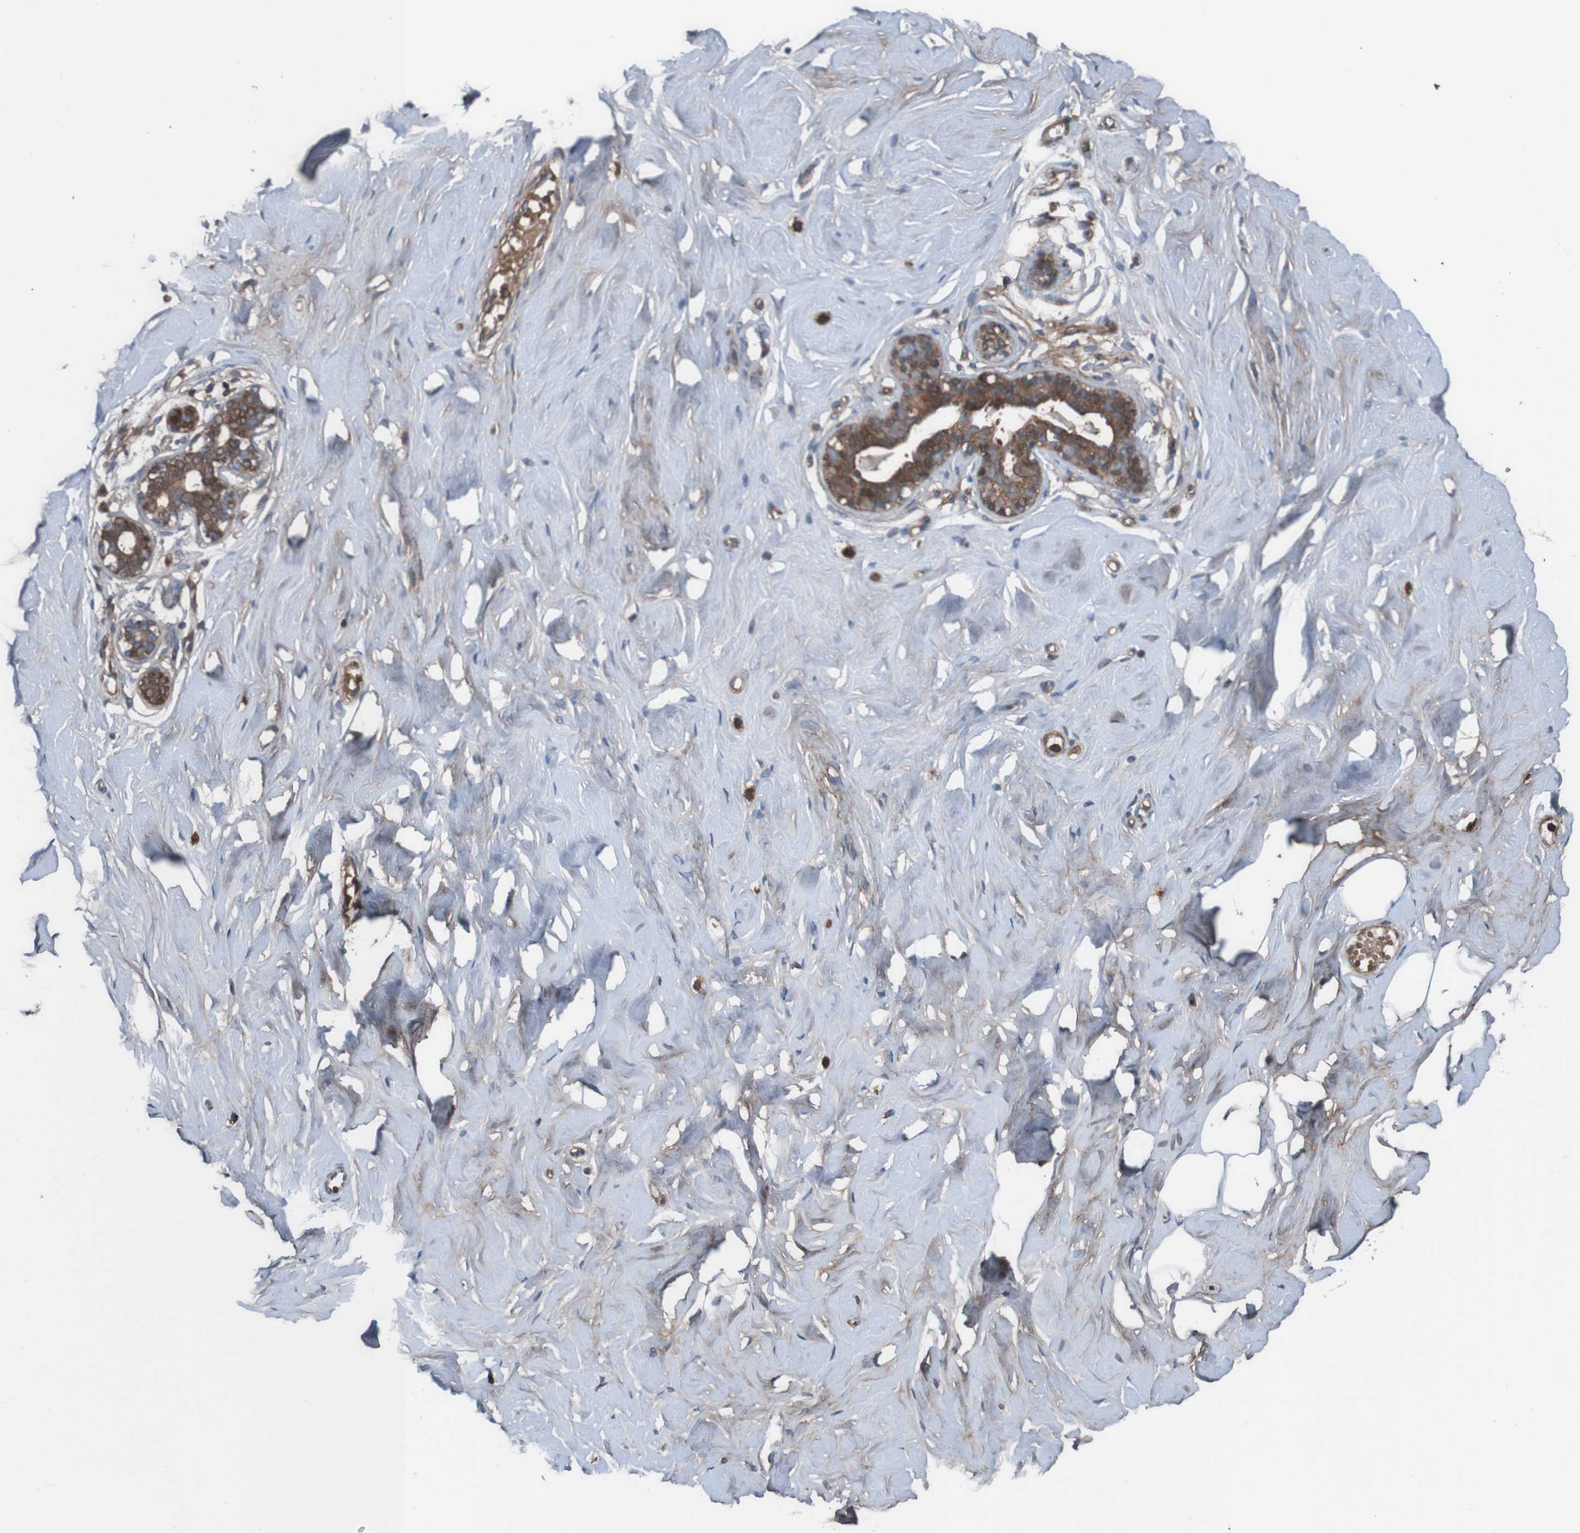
{"staining": {"intensity": "weak", "quantity": ">75%", "location": "cytoplasmic/membranous"}, "tissue": "breast", "cell_type": "Adipocytes", "image_type": "normal", "snomed": [{"axis": "morphology", "description": "Normal tissue, NOS"}, {"axis": "topography", "description": "Breast"}], "caption": "Immunohistochemistry staining of unremarkable breast, which reveals low levels of weak cytoplasmic/membranous expression in about >75% of adipocytes indicating weak cytoplasmic/membranous protein positivity. The staining was performed using DAB (3,3'-diaminobenzidine) (brown) for protein detection and nuclei were counterstained in hematoxylin (blue).", "gene": "PDGFB", "patient": {"sex": "female", "age": 23}}